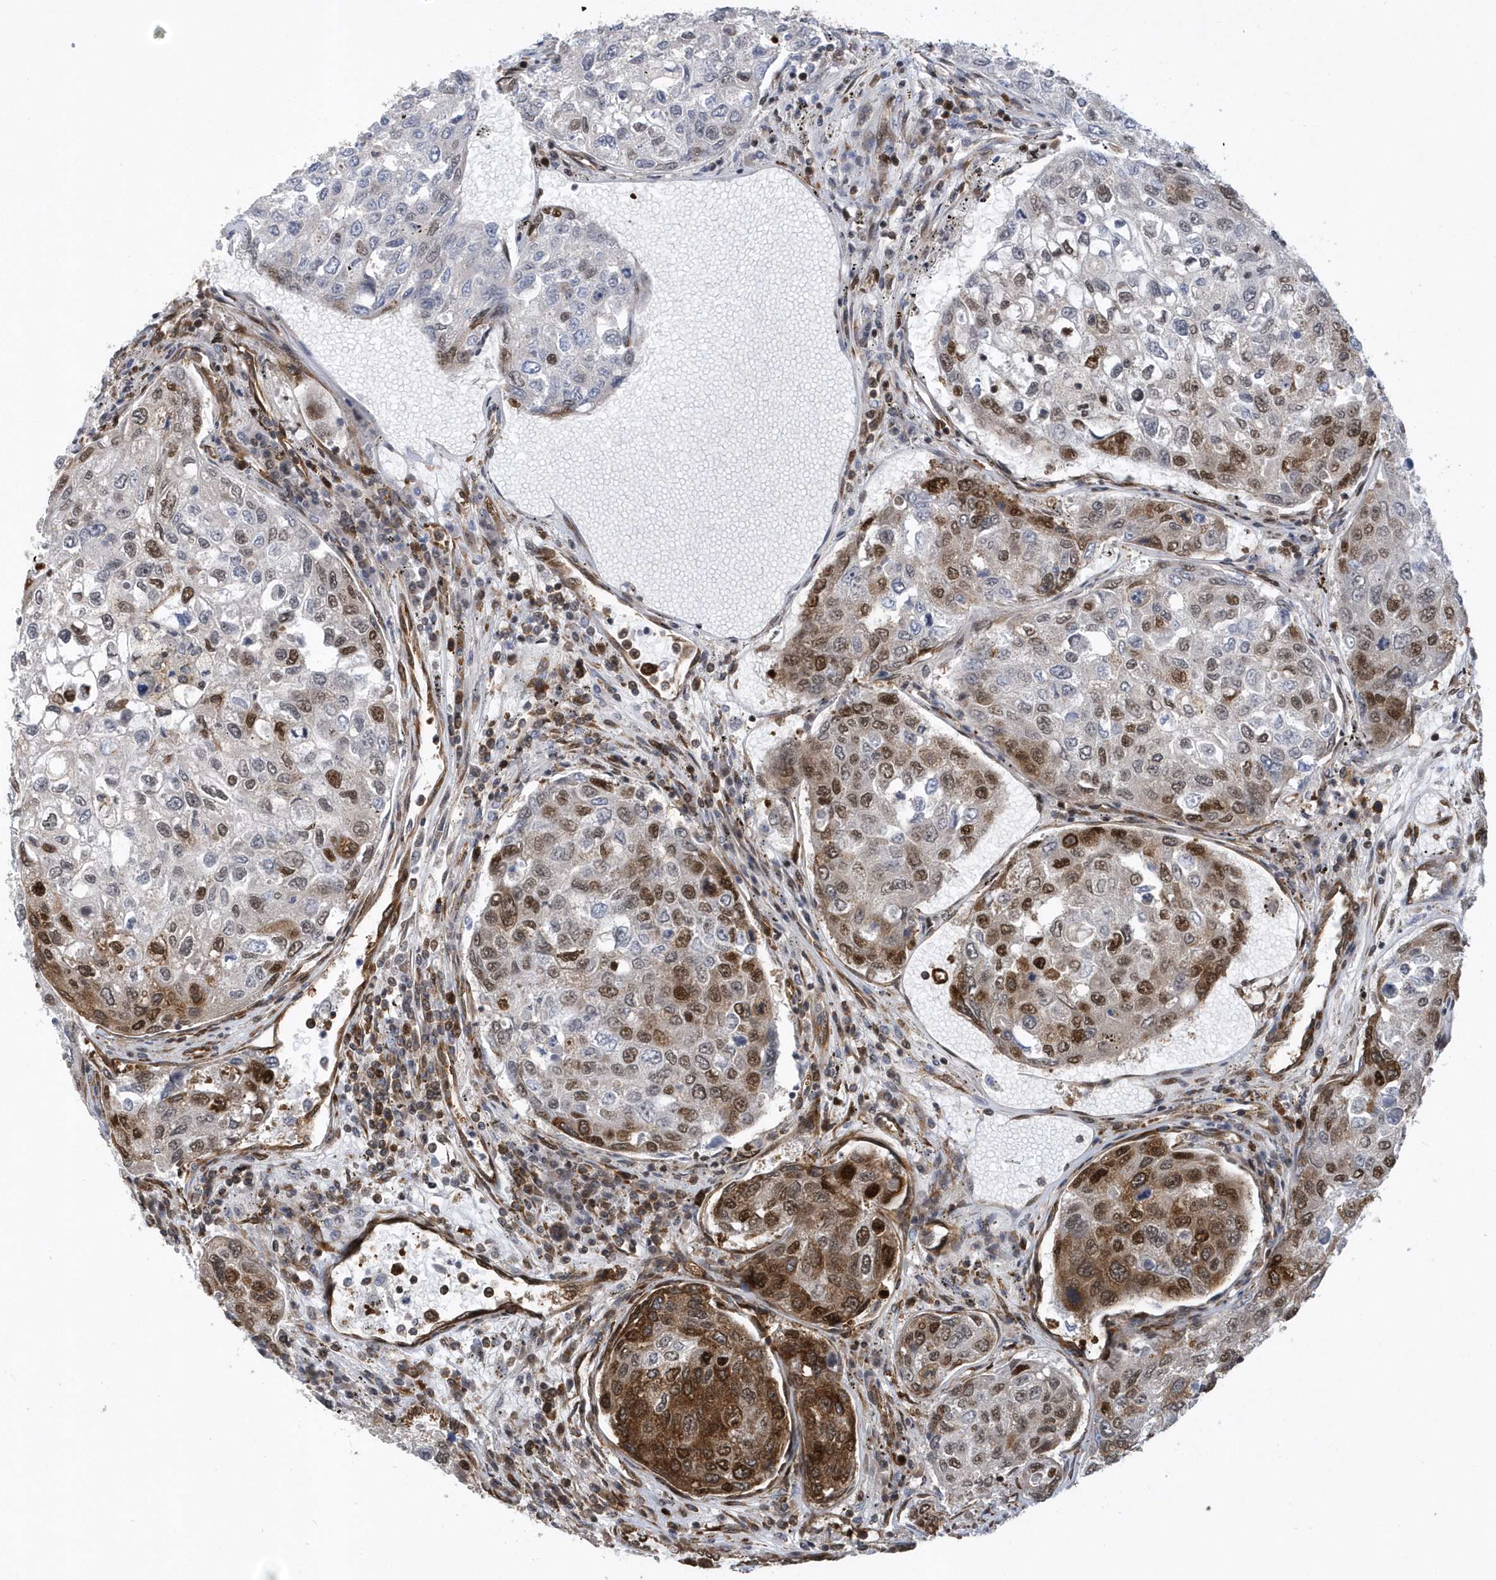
{"staining": {"intensity": "strong", "quantity": "25%-75%", "location": "cytoplasmic/membranous,nuclear"}, "tissue": "urothelial cancer", "cell_type": "Tumor cells", "image_type": "cancer", "snomed": [{"axis": "morphology", "description": "Urothelial carcinoma, High grade"}, {"axis": "topography", "description": "Lymph node"}, {"axis": "topography", "description": "Urinary bladder"}], "caption": "Immunohistochemical staining of human urothelial carcinoma (high-grade) shows high levels of strong cytoplasmic/membranous and nuclear staining in approximately 25%-75% of tumor cells. (Brightfield microscopy of DAB IHC at high magnification).", "gene": "PHF1", "patient": {"sex": "male", "age": 51}}